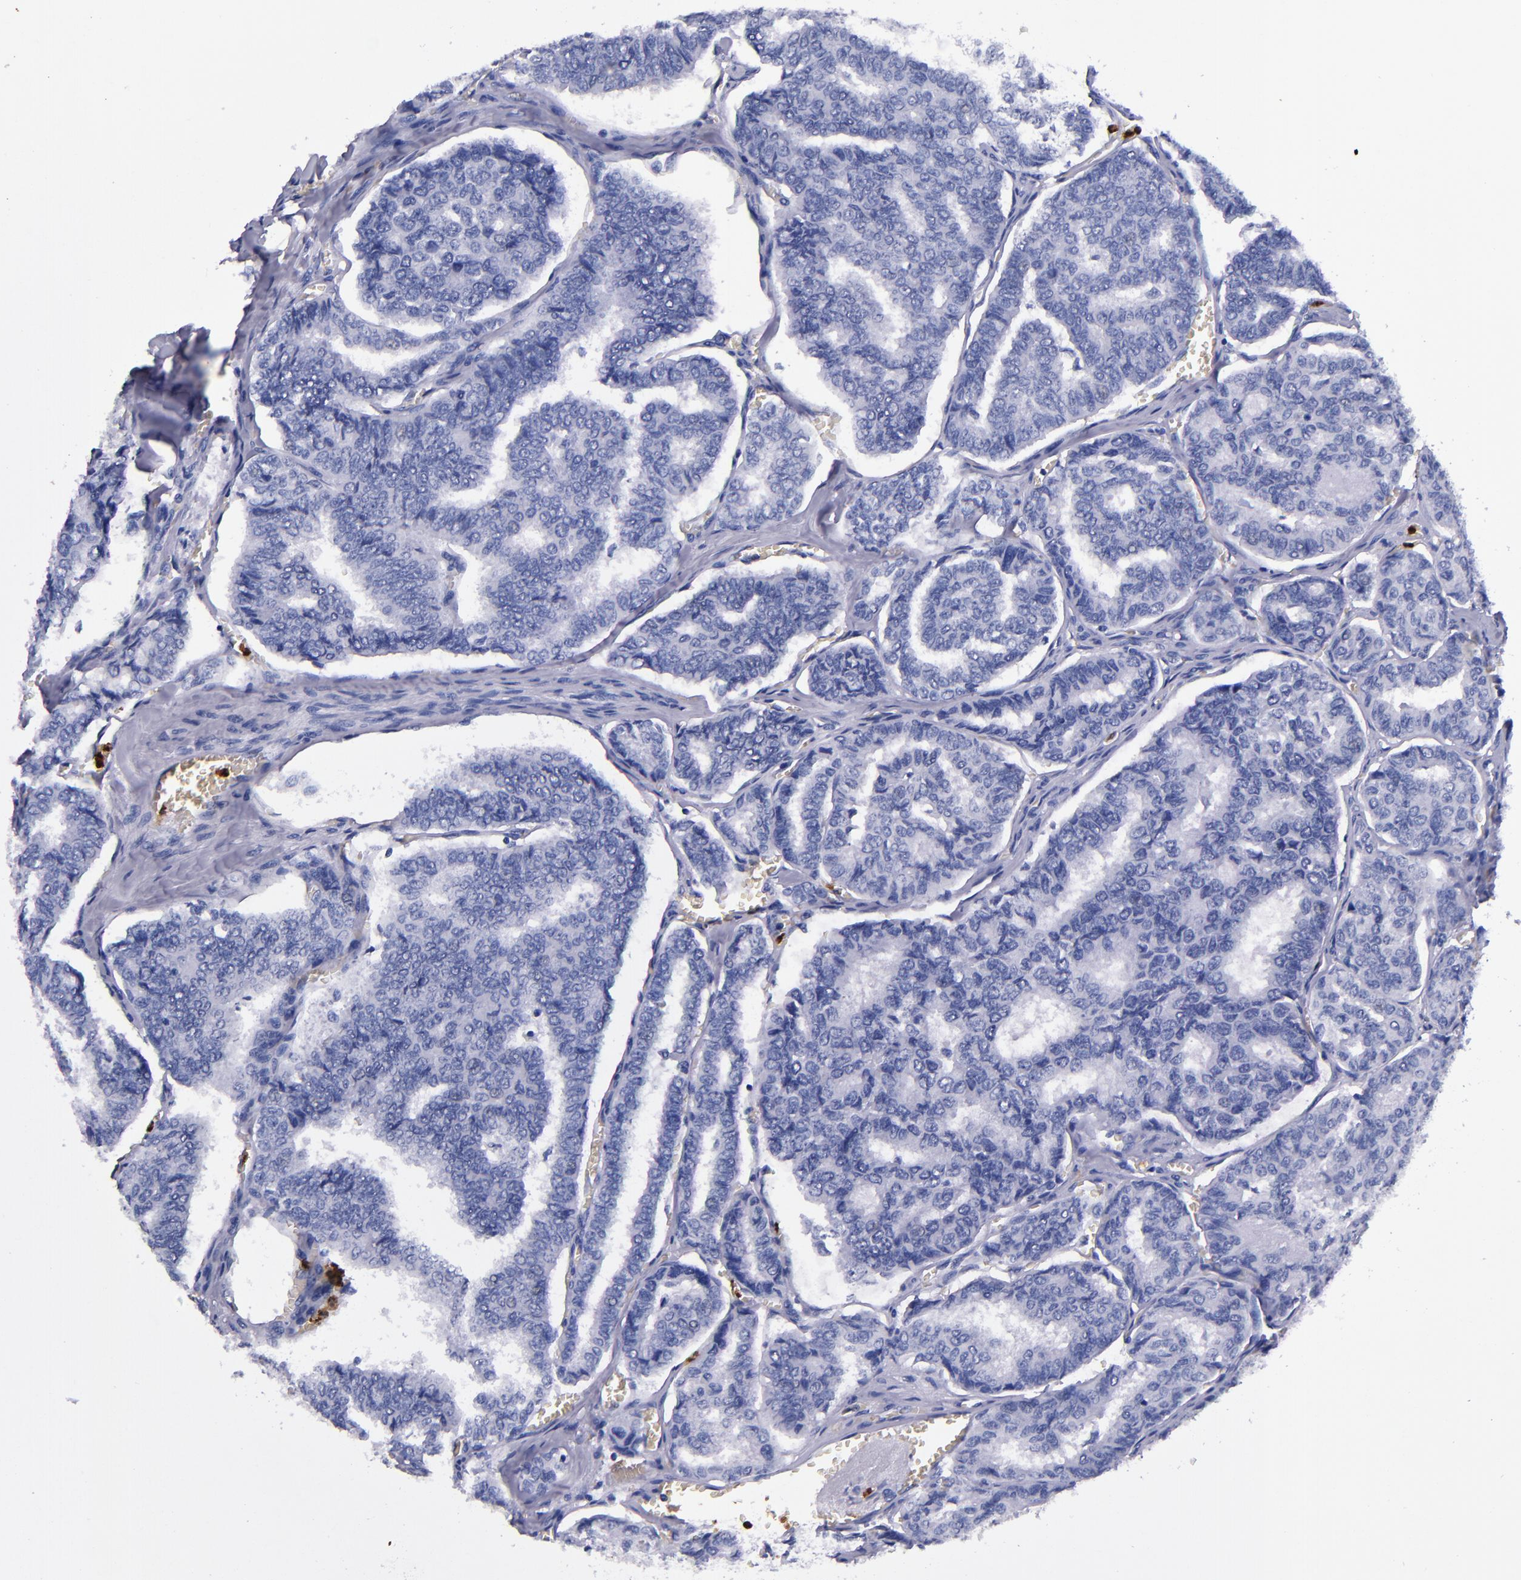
{"staining": {"intensity": "negative", "quantity": "none", "location": "none"}, "tissue": "thyroid cancer", "cell_type": "Tumor cells", "image_type": "cancer", "snomed": [{"axis": "morphology", "description": "Papillary adenocarcinoma, NOS"}, {"axis": "topography", "description": "Thyroid gland"}], "caption": "Tumor cells are negative for protein expression in human thyroid papillary adenocarcinoma.", "gene": "S100A8", "patient": {"sex": "female", "age": 35}}